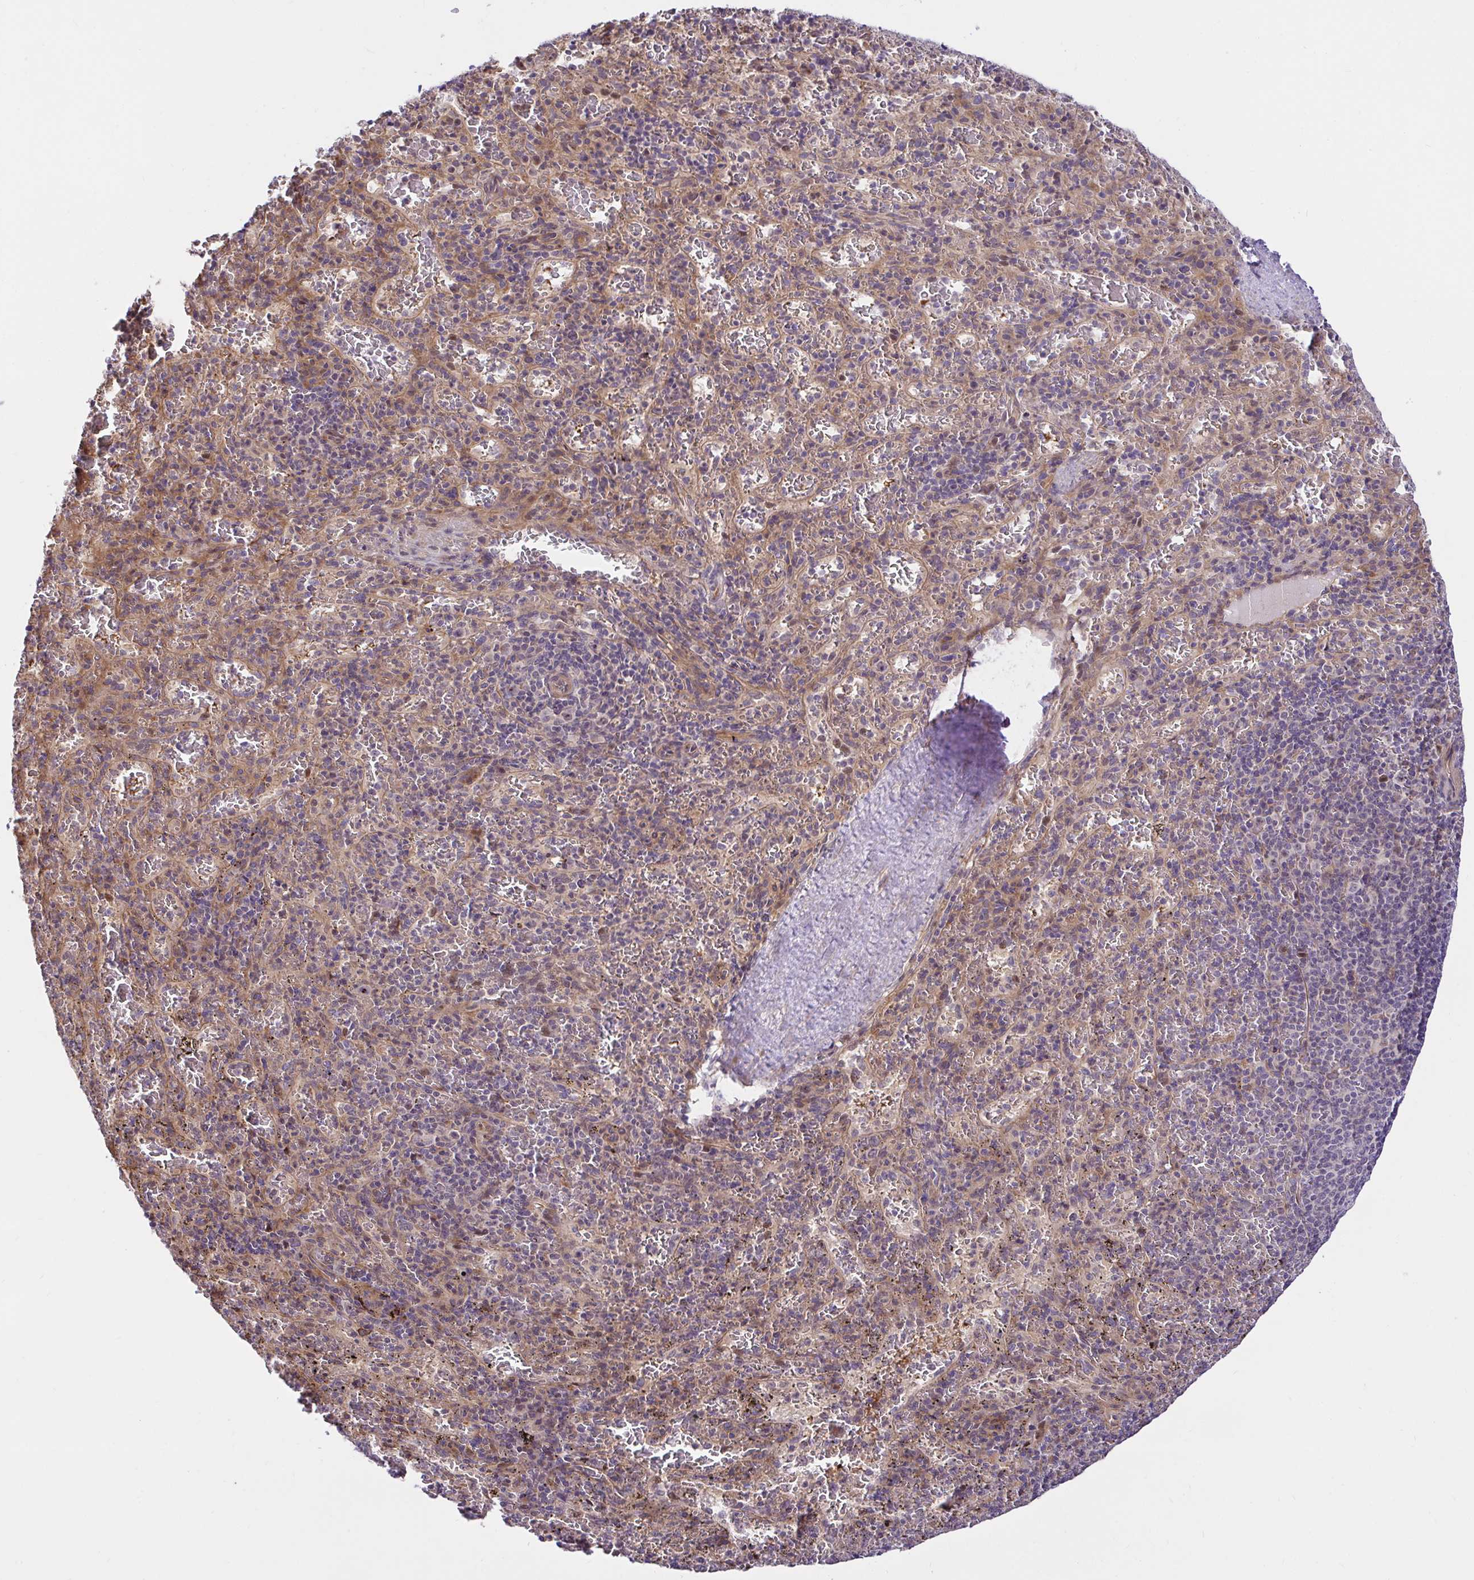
{"staining": {"intensity": "moderate", "quantity": "25%-75%", "location": "cytoplasmic/membranous"}, "tissue": "spleen", "cell_type": "Cells in red pulp", "image_type": "normal", "snomed": [{"axis": "morphology", "description": "Normal tissue, NOS"}, {"axis": "topography", "description": "Spleen"}], "caption": "This is a histology image of immunohistochemistry (IHC) staining of benign spleen, which shows moderate staining in the cytoplasmic/membranous of cells in red pulp.", "gene": "TRIM55", "patient": {"sex": "male", "age": 57}}